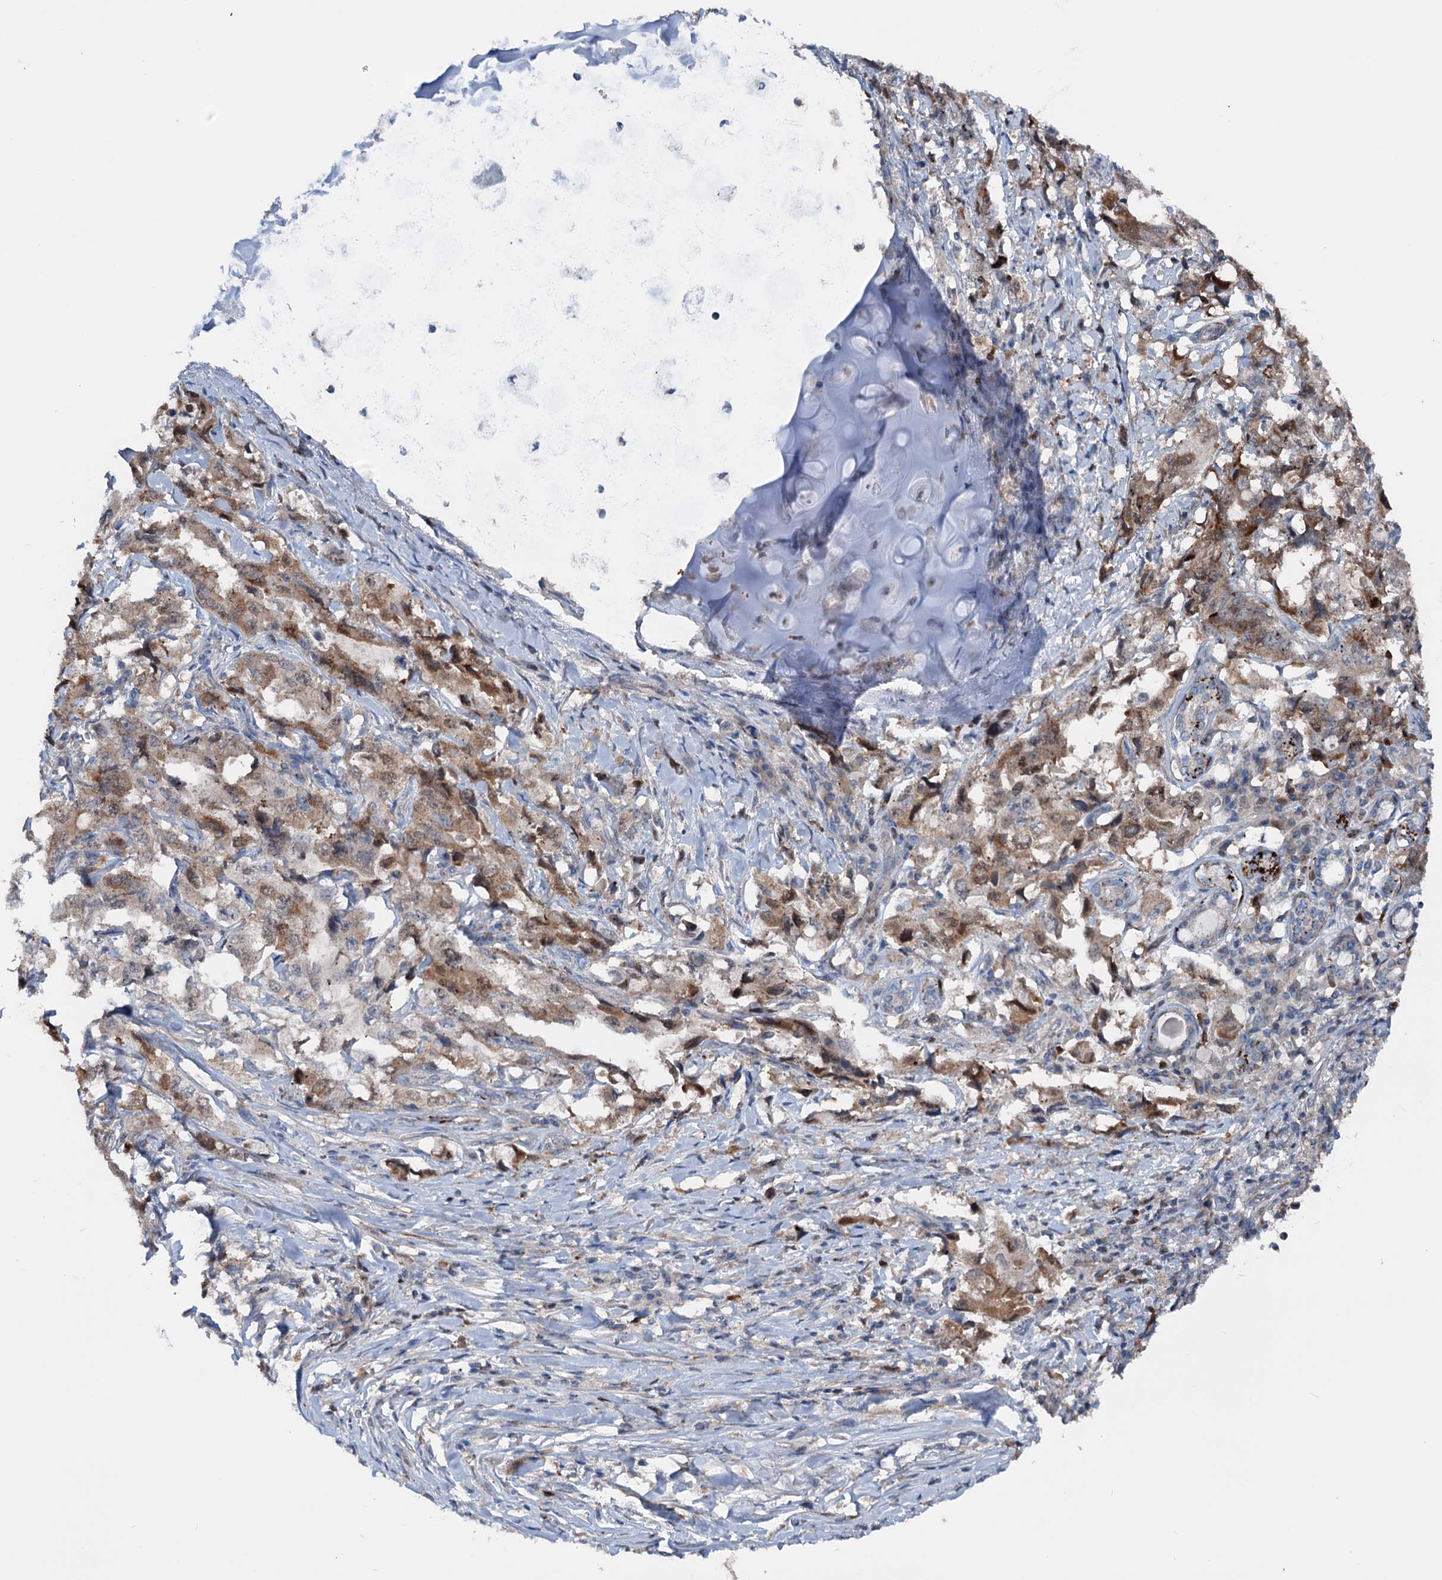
{"staining": {"intensity": "moderate", "quantity": ">75%", "location": "cytoplasmic/membranous"}, "tissue": "lung cancer", "cell_type": "Tumor cells", "image_type": "cancer", "snomed": [{"axis": "morphology", "description": "Adenocarcinoma, NOS"}, {"axis": "topography", "description": "Lung"}], "caption": "Adenocarcinoma (lung) was stained to show a protein in brown. There is medium levels of moderate cytoplasmic/membranous staining in about >75% of tumor cells.", "gene": "NCAPD2", "patient": {"sex": "female", "age": 51}}